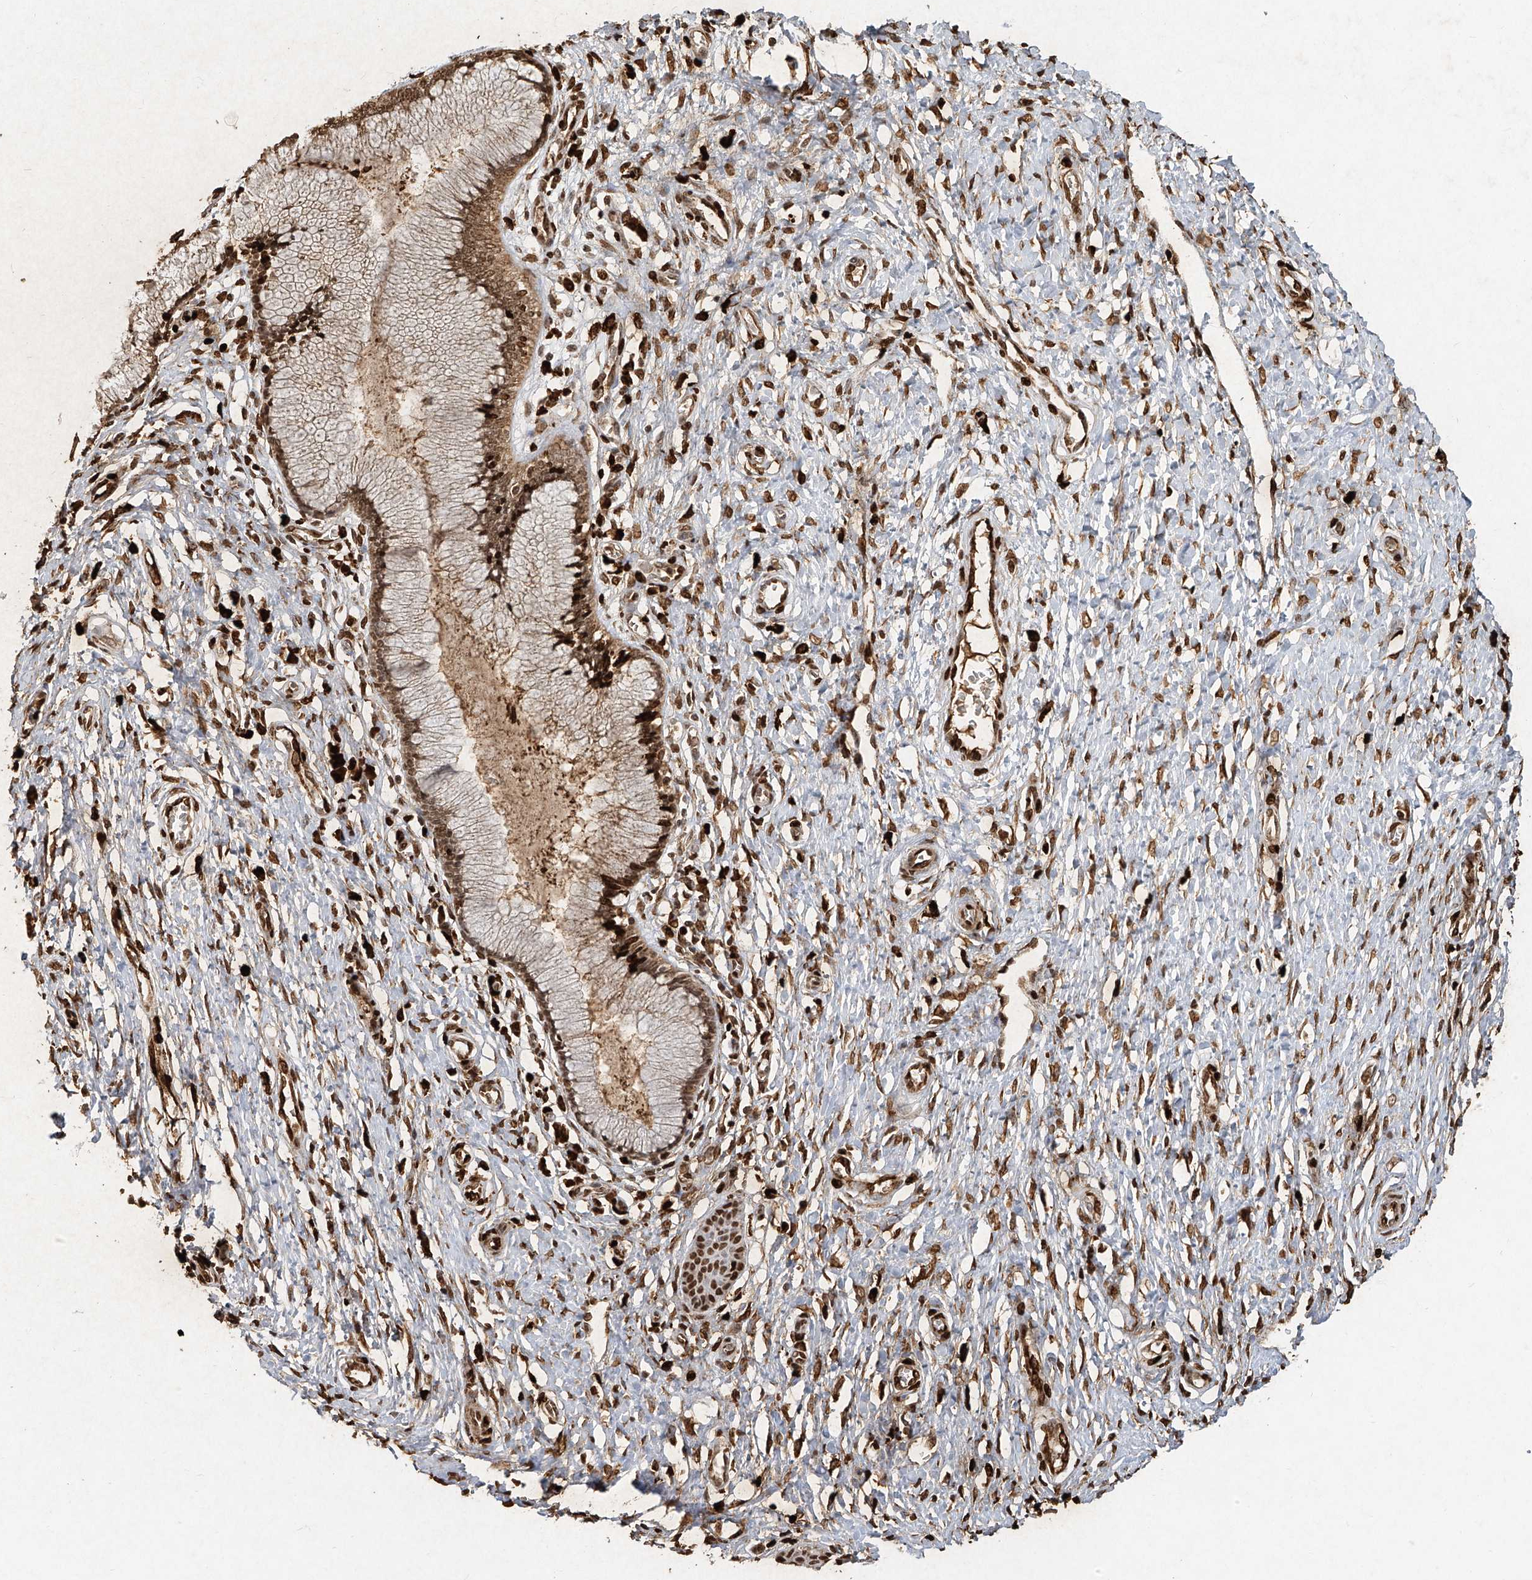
{"staining": {"intensity": "strong", "quantity": ">75%", "location": "cytoplasmic/membranous,nuclear"}, "tissue": "cervix", "cell_type": "Glandular cells", "image_type": "normal", "snomed": [{"axis": "morphology", "description": "Normal tissue, NOS"}, {"axis": "topography", "description": "Cervix"}], "caption": "Glandular cells exhibit high levels of strong cytoplasmic/membranous,nuclear positivity in about >75% of cells in benign human cervix. Immunohistochemistry stains the protein of interest in brown and the nuclei are stained blue.", "gene": "ATRIP", "patient": {"sex": "female", "age": 55}}